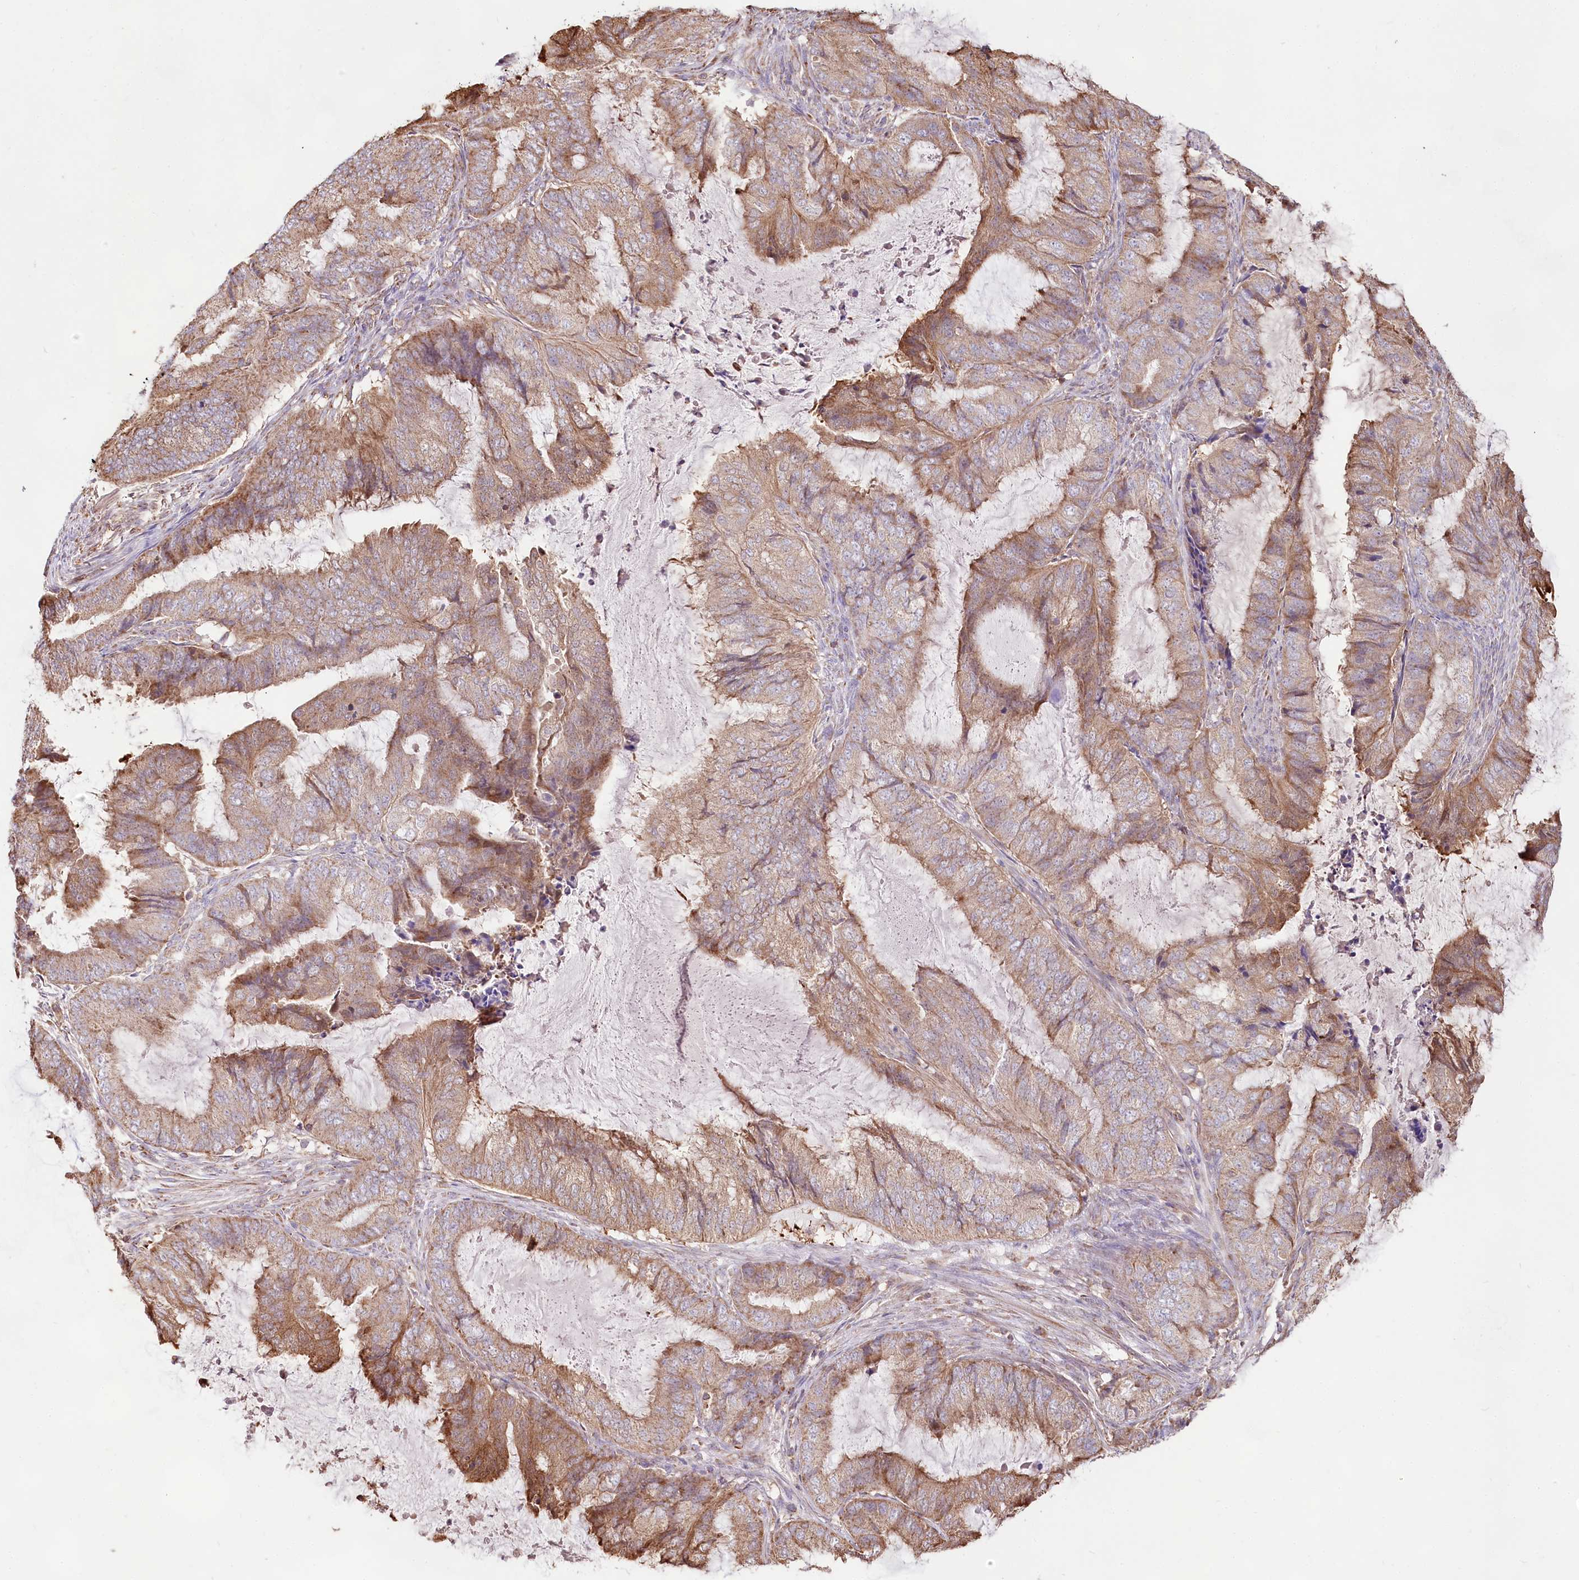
{"staining": {"intensity": "moderate", "quantity": ">75%", "location": "cytoplasmic/membranous"}, "tissue": "endometrial cancer", "cell_type": "Tumor cells", "image_type": "cancer", "snomed": [{"axis": "morphology", "description": "Adenocarcinoma, NOS"}, {"axis": "topography", "description": "Endometrium"}], "caption": "Protein staining of endometrial cancer tissue displays moderate cytoplasmic/membranous expression in about >75% of tumor cells.", "gene": "TASOR2", "patient": {"sex": "female", "age": 81}}